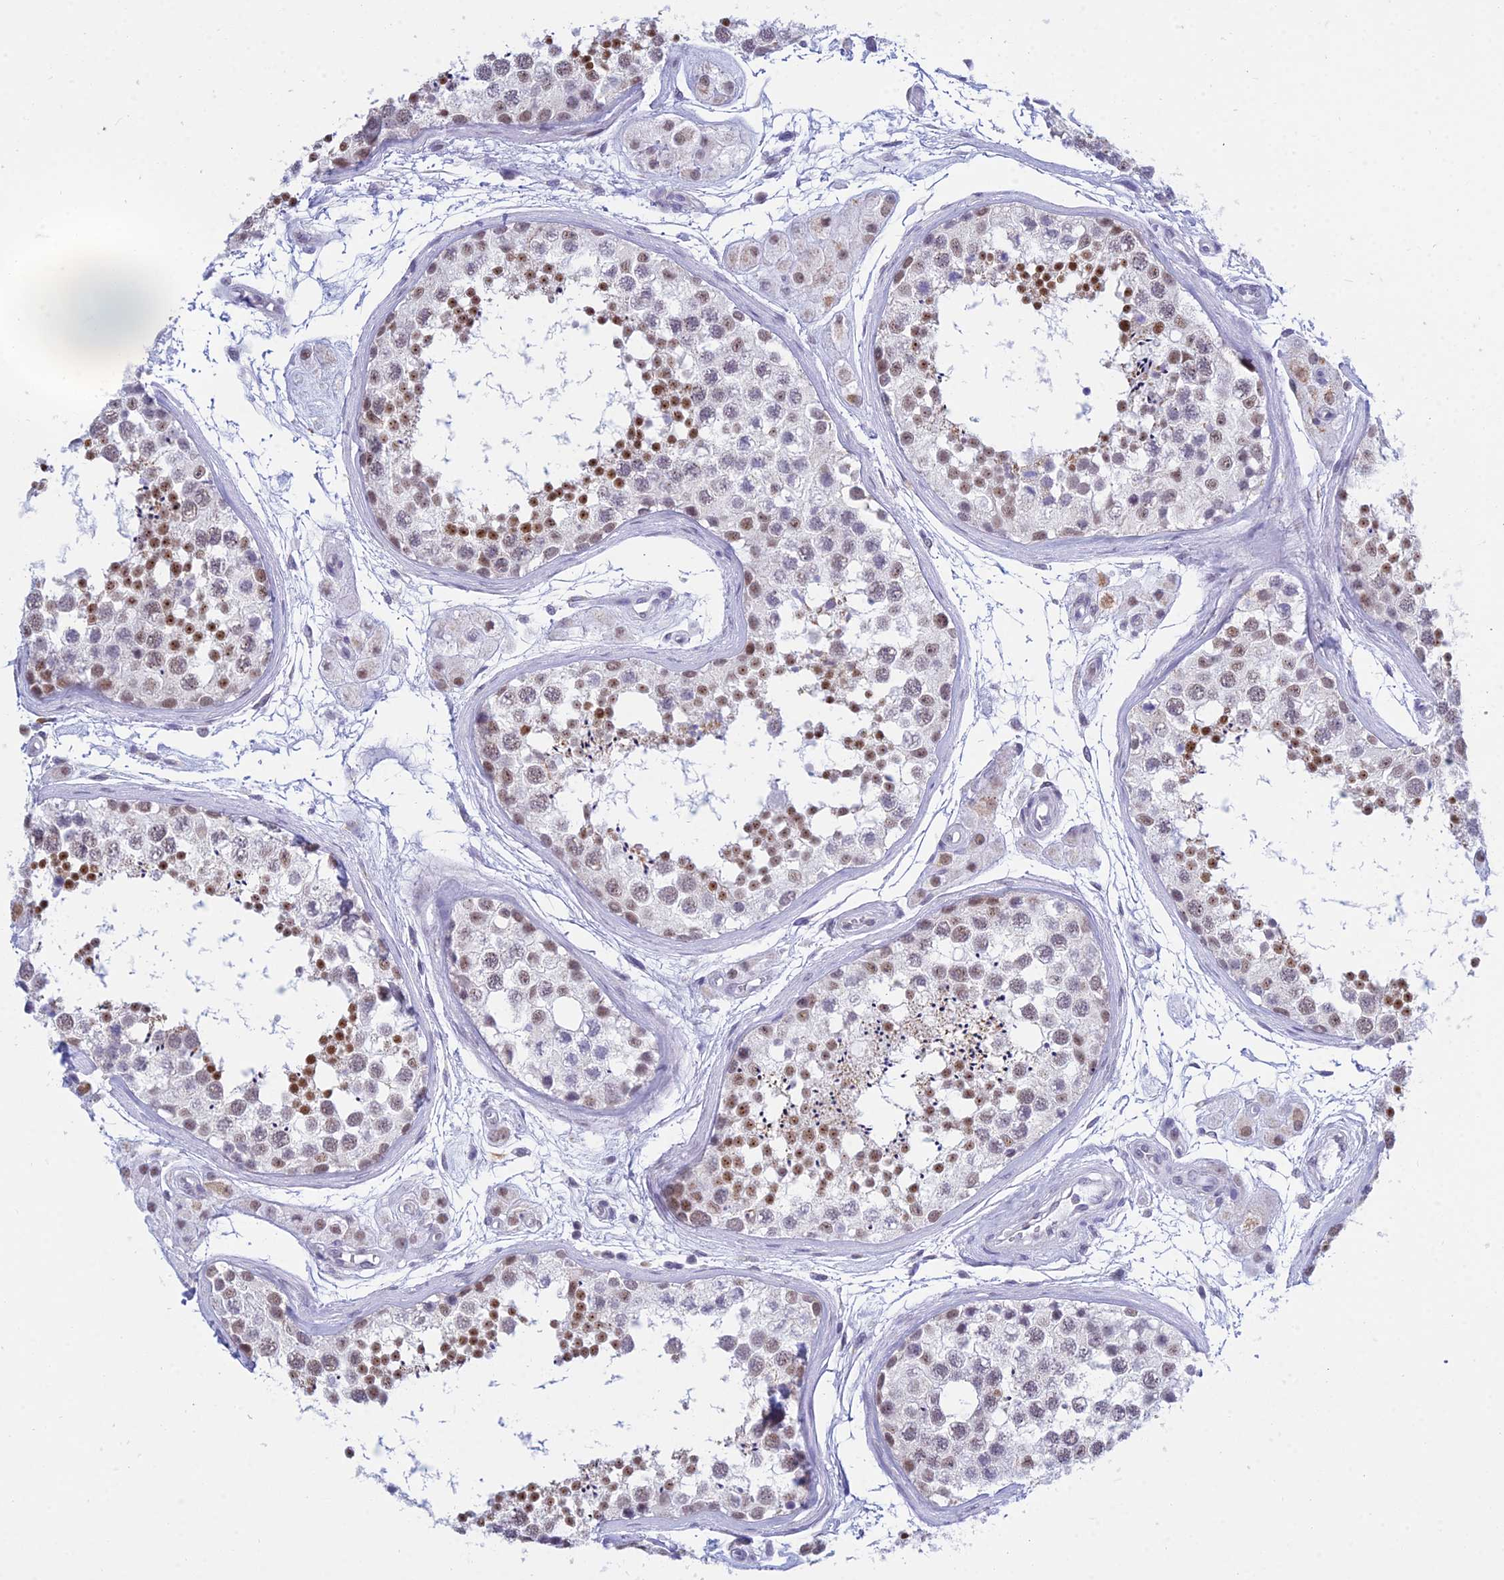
{"staining": {"intensity": "moderate", "quantity": "25%-75%", "location": "nuclear"}, "tissue": "testis", "cell_type": "Cells in seminiferous ducts", "image_type": "normal", "snomed": [{"axis": "morphology", "description": "Normal tissue, NOS"}, {"axis": "topography", "description": "Testis"}], "caption": "IHC of normal human testis reveals medium levels of moderate nuclear positivity in approximately 25%-75% of cells in seminiferous ducts.", "gene": "KLF14", "patient": {"sex": "male", "age": 56}}